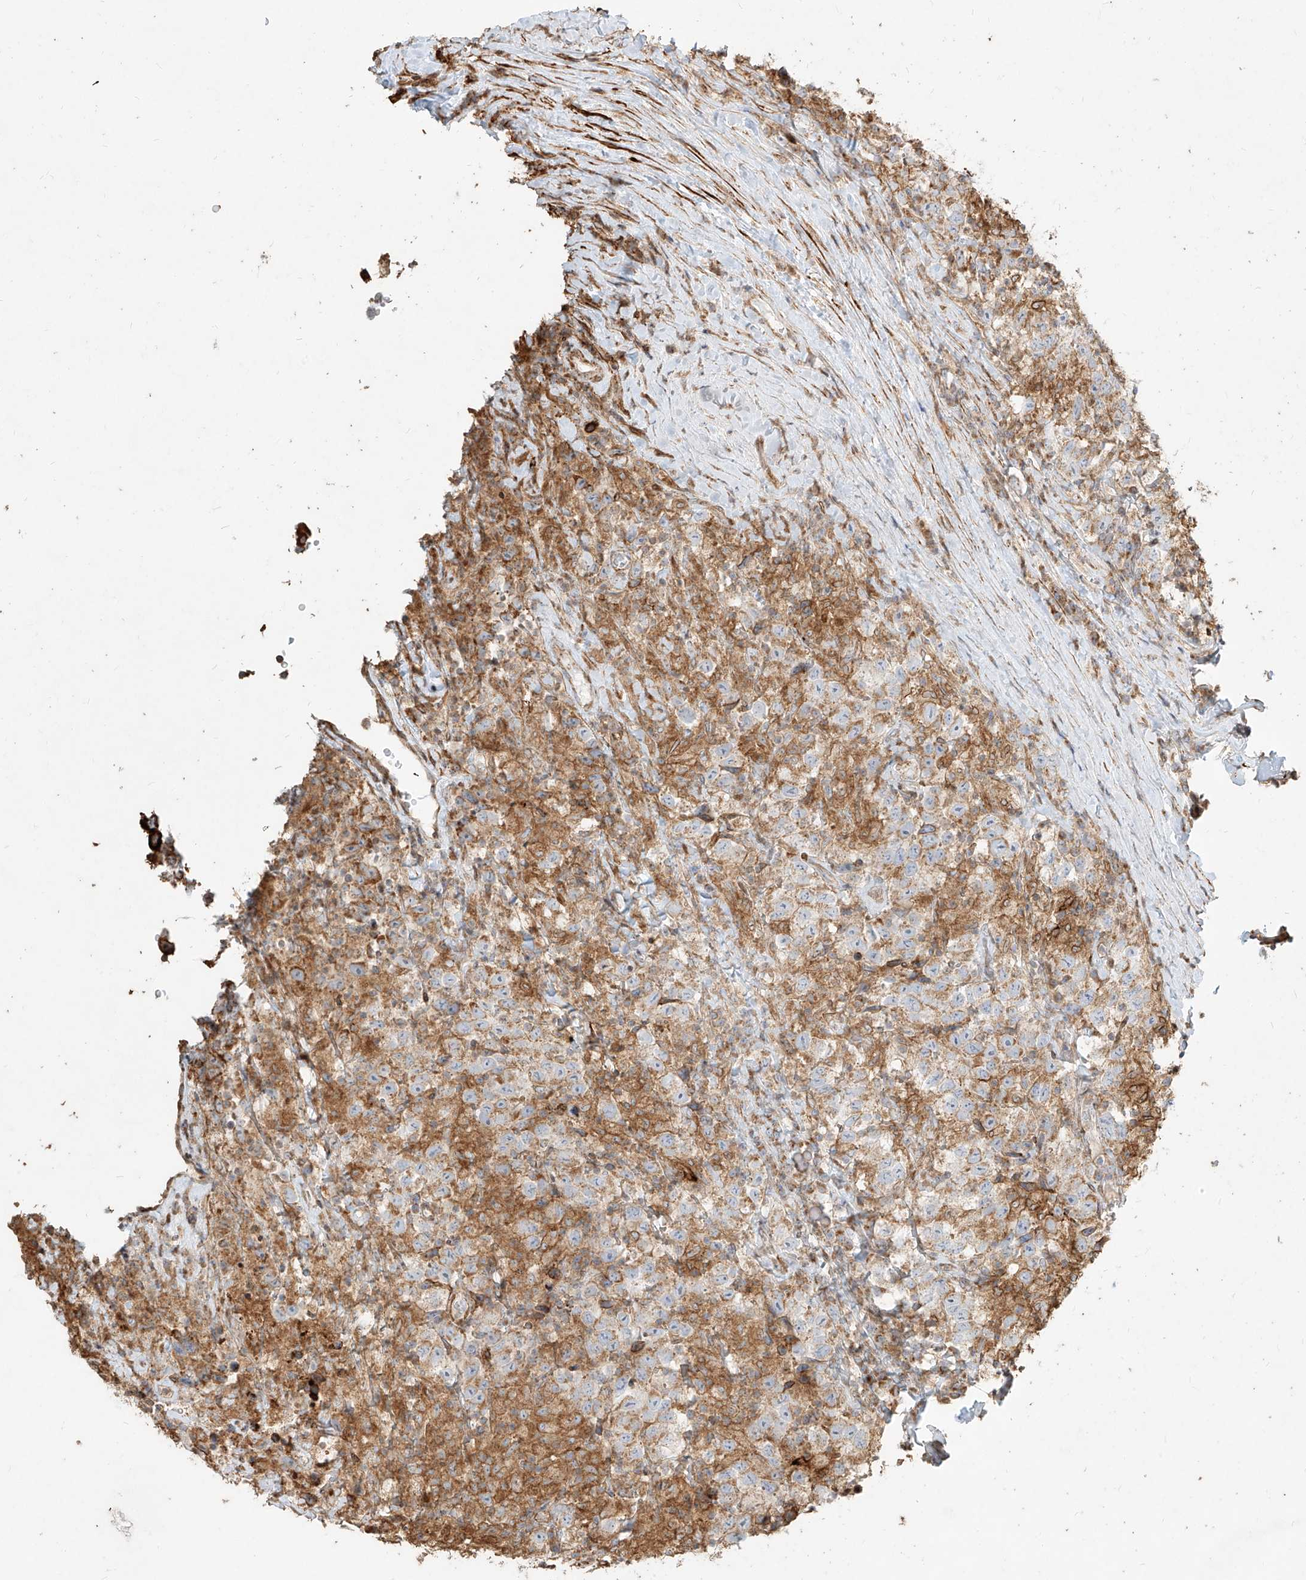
{"staining": {"intensity": "moderate", "quantity": "25%-75%", "location": "cytoplasmic/membranous"}, "tissue": "testis cancer", "cell_type": "Tumor cells", "image_type": "cancer", "snomed": [{"axis": "morphology", "description": "Seminoma, NOS"}, {"axis": "topography", "description": "Testis"}], "caption": "The photomicrograph shows immunohistochemical staining of seminoma (testis). There is moderate cytoplasmic/membranous staining is identified in about 25%-75% of tumor cells.", "gene": "MTX2", "patient": {"sex": "male", "age": 41}}